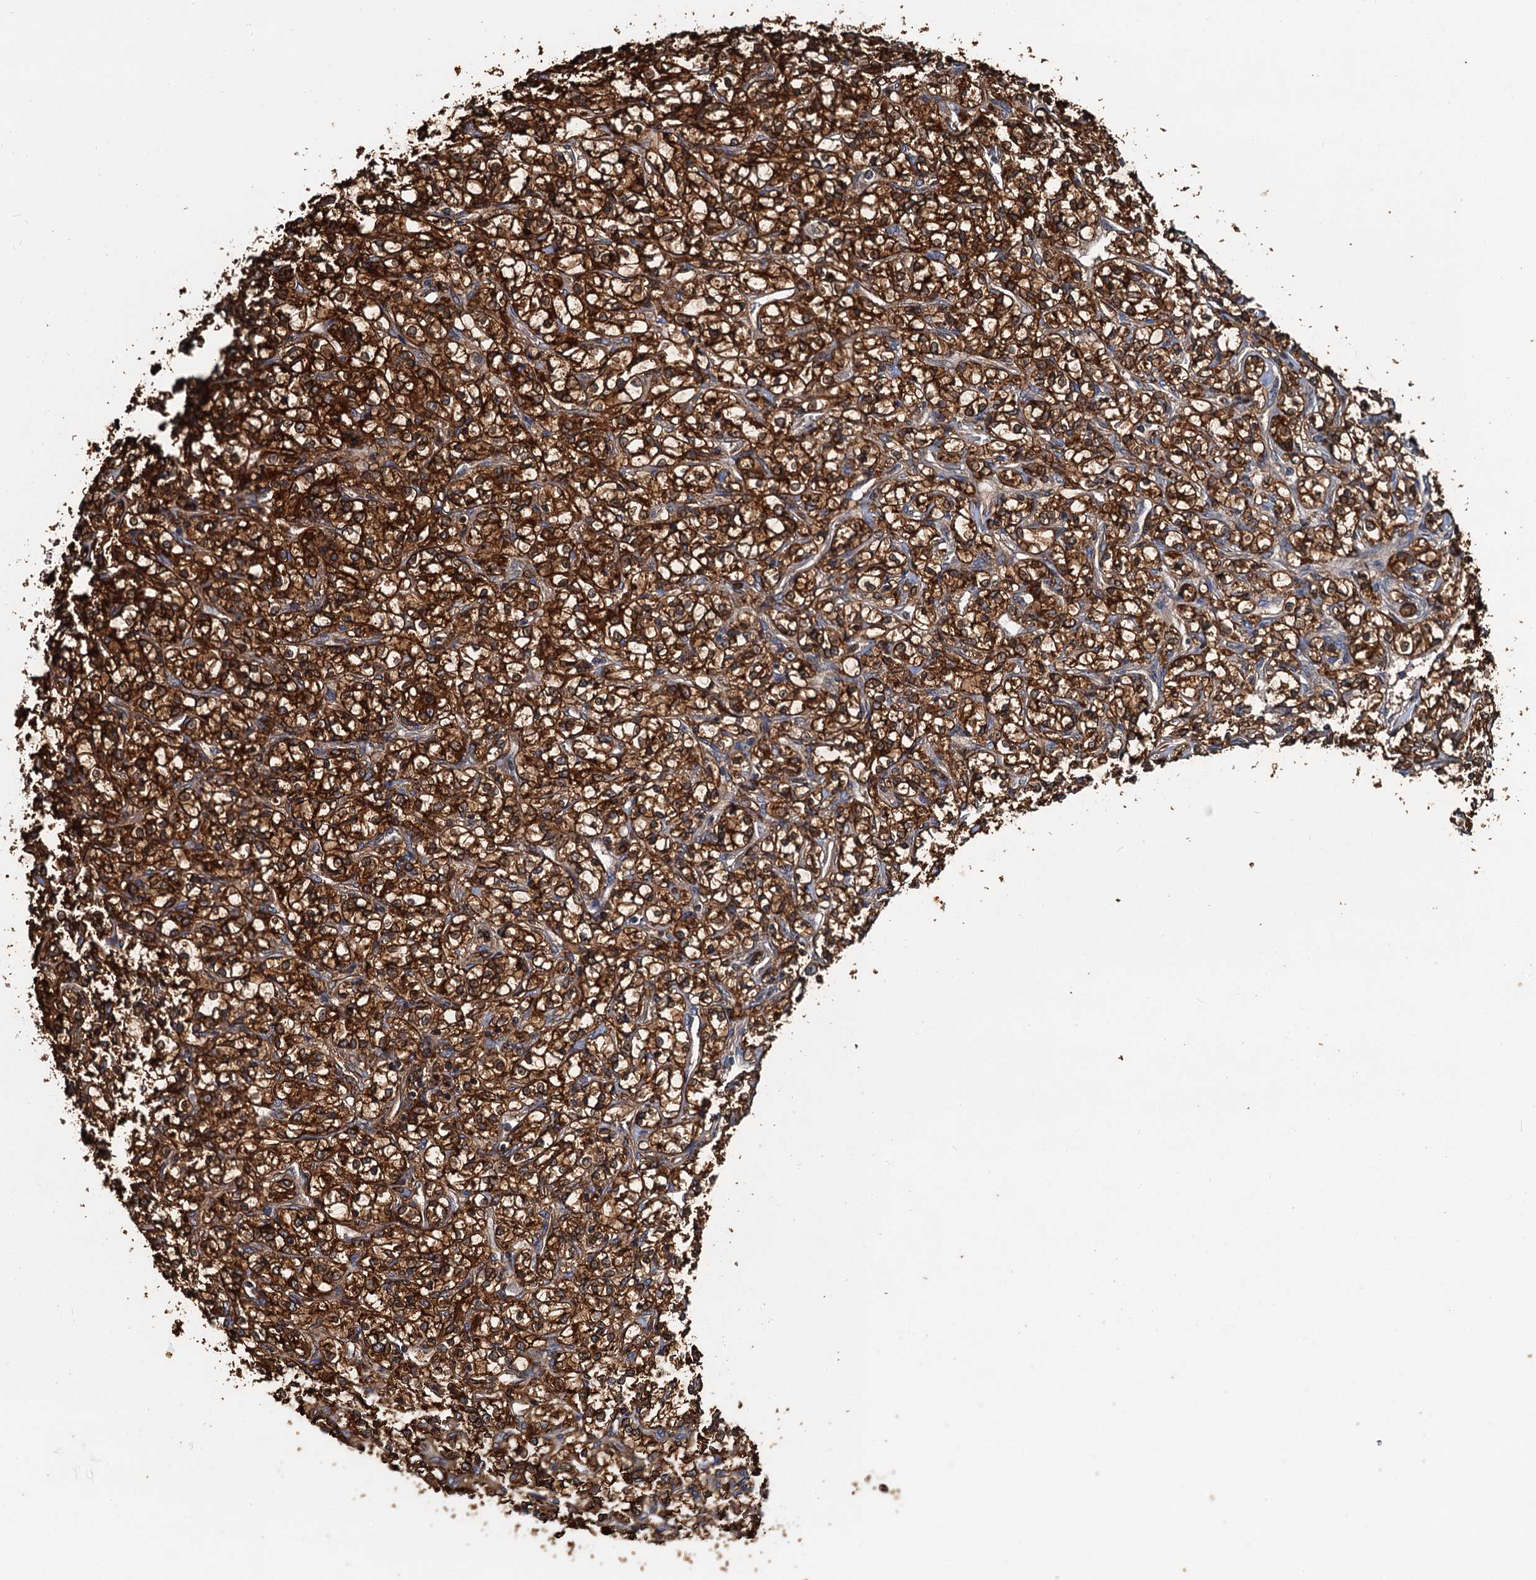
{"staining": {"intensity": "strong", "quantity": ">75%", "location": "cytoplasmic/membranous"}, "tissue": "renal cancer", "cell_type": "Tumor cells", "image_type": "cancer", "snomed": [{"axis": "morphology", "description": "Adenocarcinoma, NOS"}, {"axis": "topography", "description": "Kidney"}], "caption": "Immunohistochemistry (IHC) image of neoplastic tissue: renal cancer stained using IHC displays high levels of strong protein expression localized specifically in the cytoplasmic/membranous of tumor cells, appearing as a cytoplasmic/membranous brown color.", "gene": "USP6NL", "patient": {"sex": "female", "age": 69}}